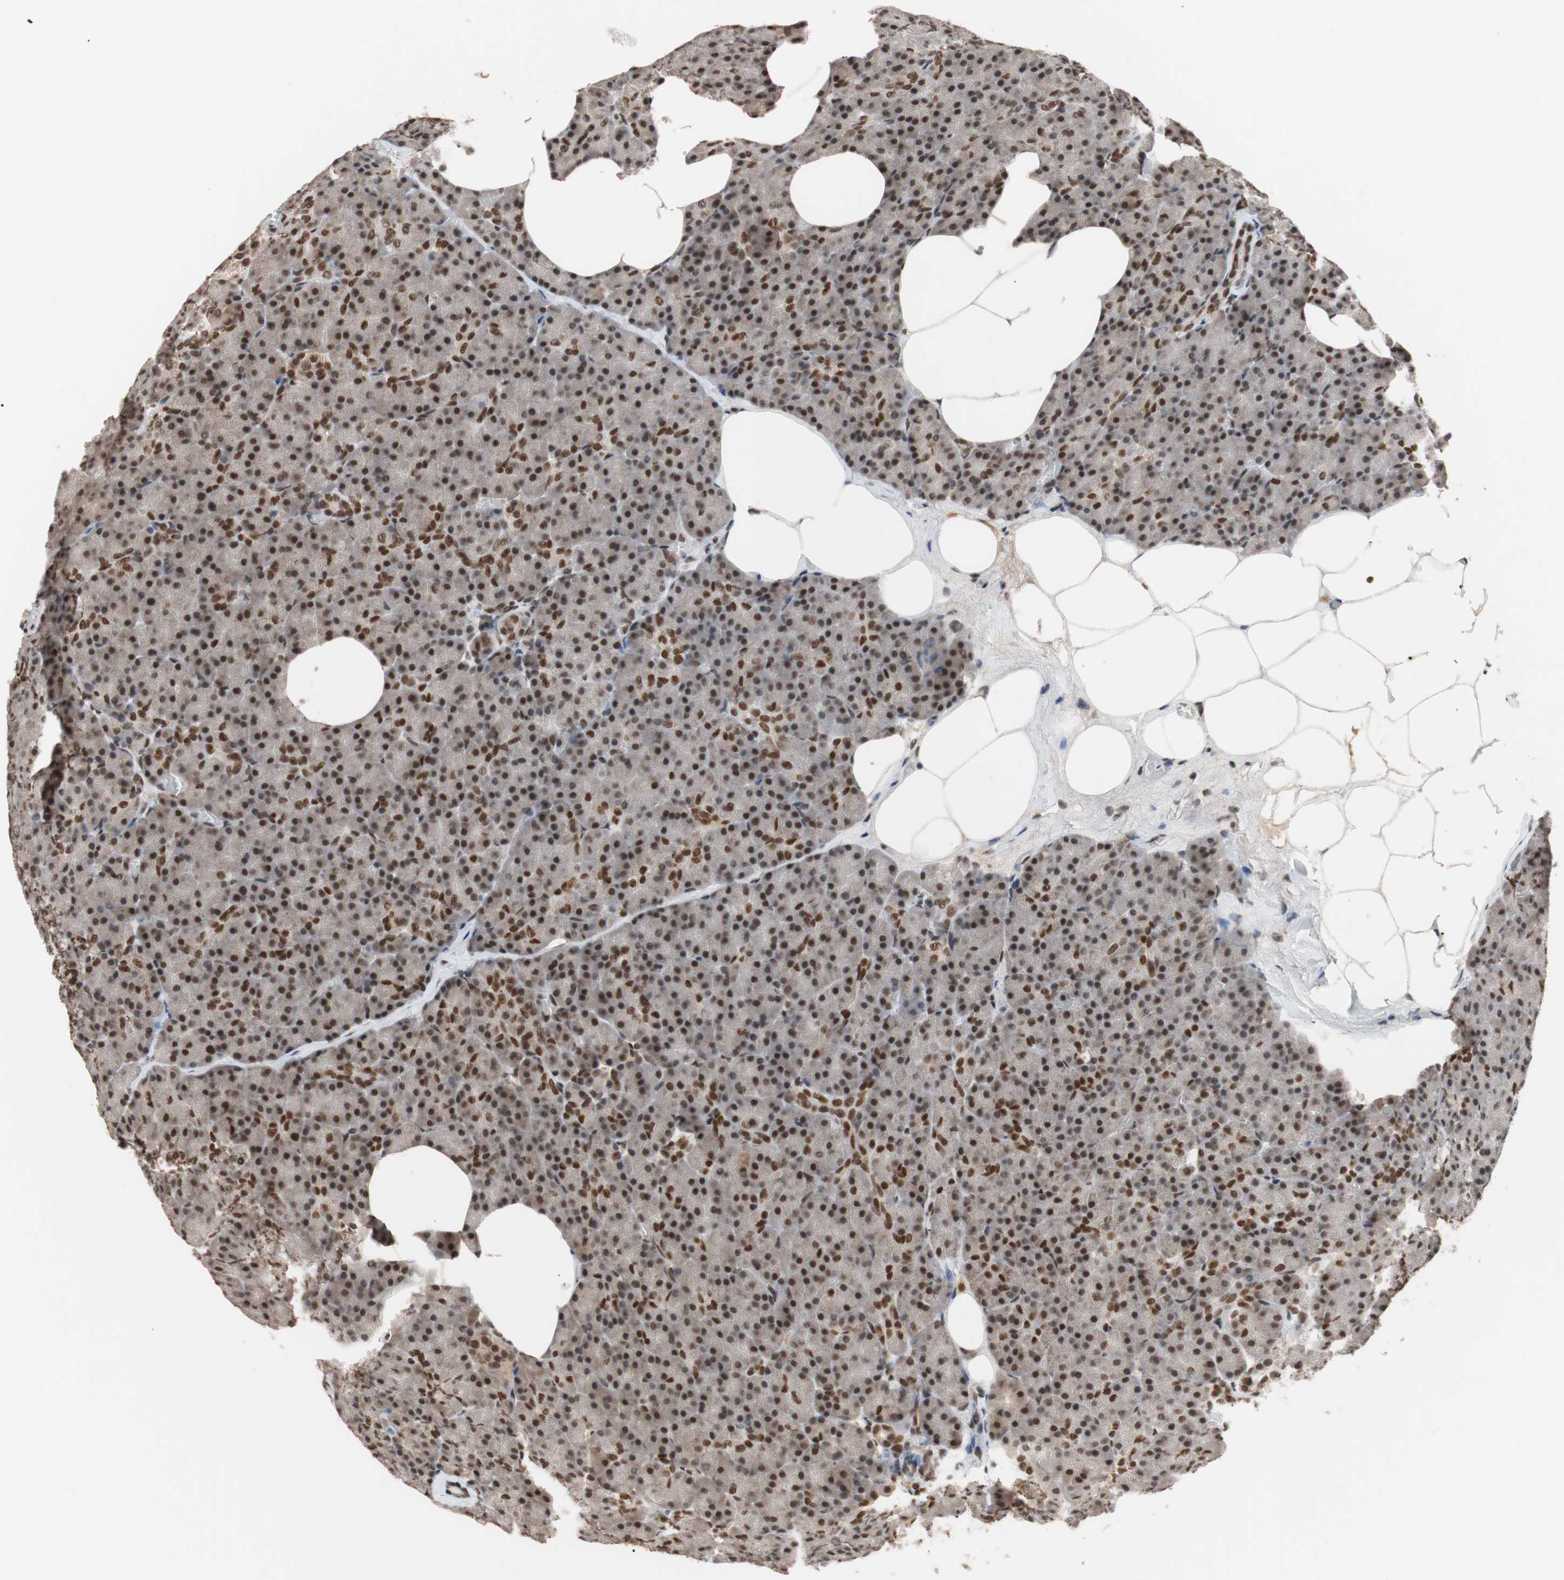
{"staining": {"intensity": "strong", "quantity": ">75%", "location": "nuclear"}, "tissue": "pancreas", "cell_type": "Exocrine glandular cells", "image_type": "normal", "snomed": [{"axis": "morphology", "description": "Normal tissue, NOS"}, {"axis": "topography", "description": "Pancreas"}], "caption": "Immunohistochemistry (IHC) staining of benign pancreas, which exhibits high levels of strong nuclear staining in approximately >75% of exocrine glandular cells indicating strong nuclear protein expression. The staining was performed using DAB (brown) for protein detection and nuclei were counterstained in hematoxylin (blue).", "gene": "CHAMP1", "patient": {"sex": "female", "age": 35}}